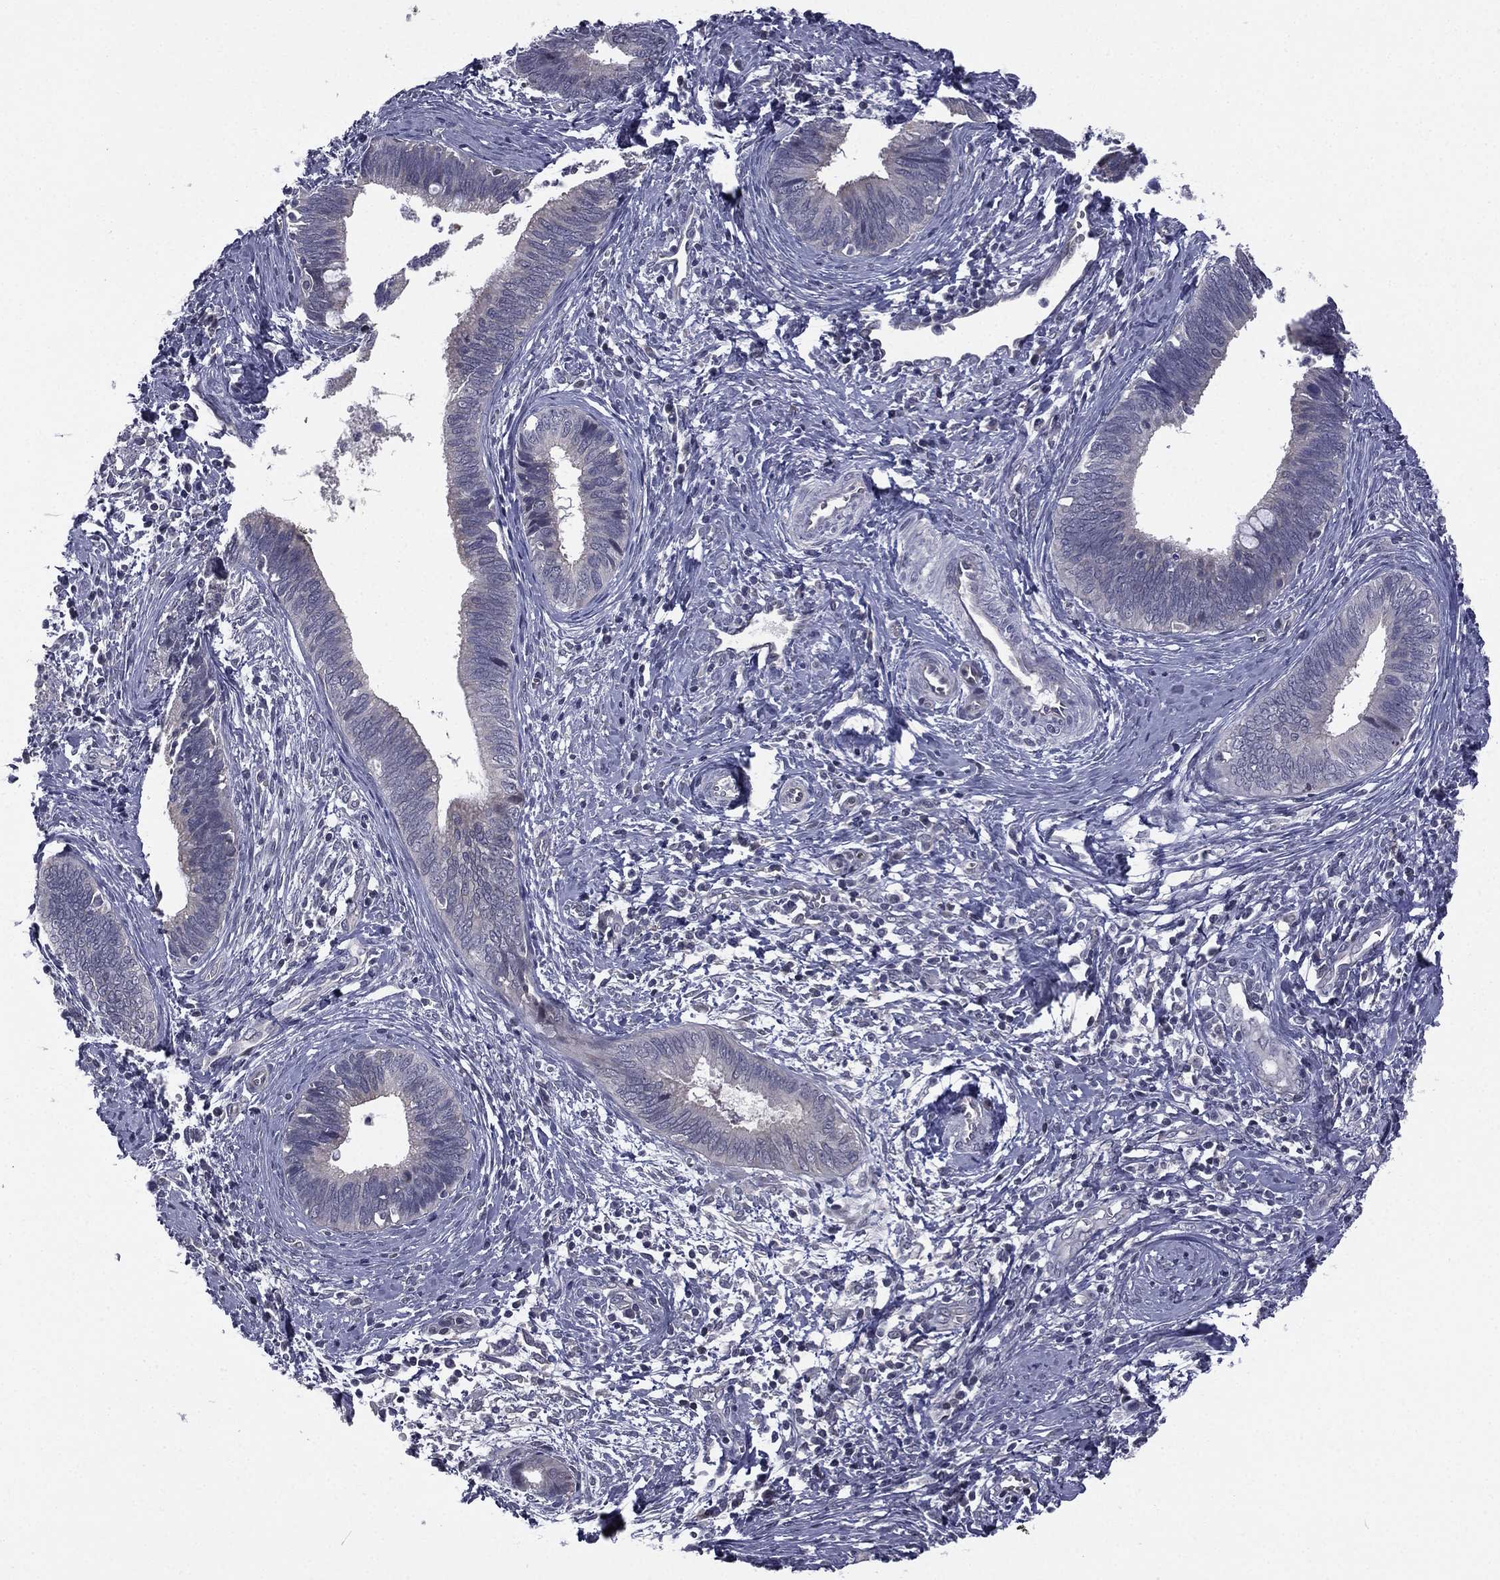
{"staining": {"intensity": "negative", "quantity": "none", "location": "none"}, "tissue": "cervical cancer", "cell_type": "Tumor cells", "image_type": "cancer", "snomed": [{"axis": "morphology", "description": "Adenocarcinoma, NOS"}, {"axis": "topography", "description": "Cervix"}], "caption": "A high-resolution histopathology image shows immunohistochemistry staining of cervical cancer (adenocarcinoma), which demonstrates no significant staining in tumor cells.", "gene": "ACTRT2", "patient": {"sex": "female", "age": 42}}